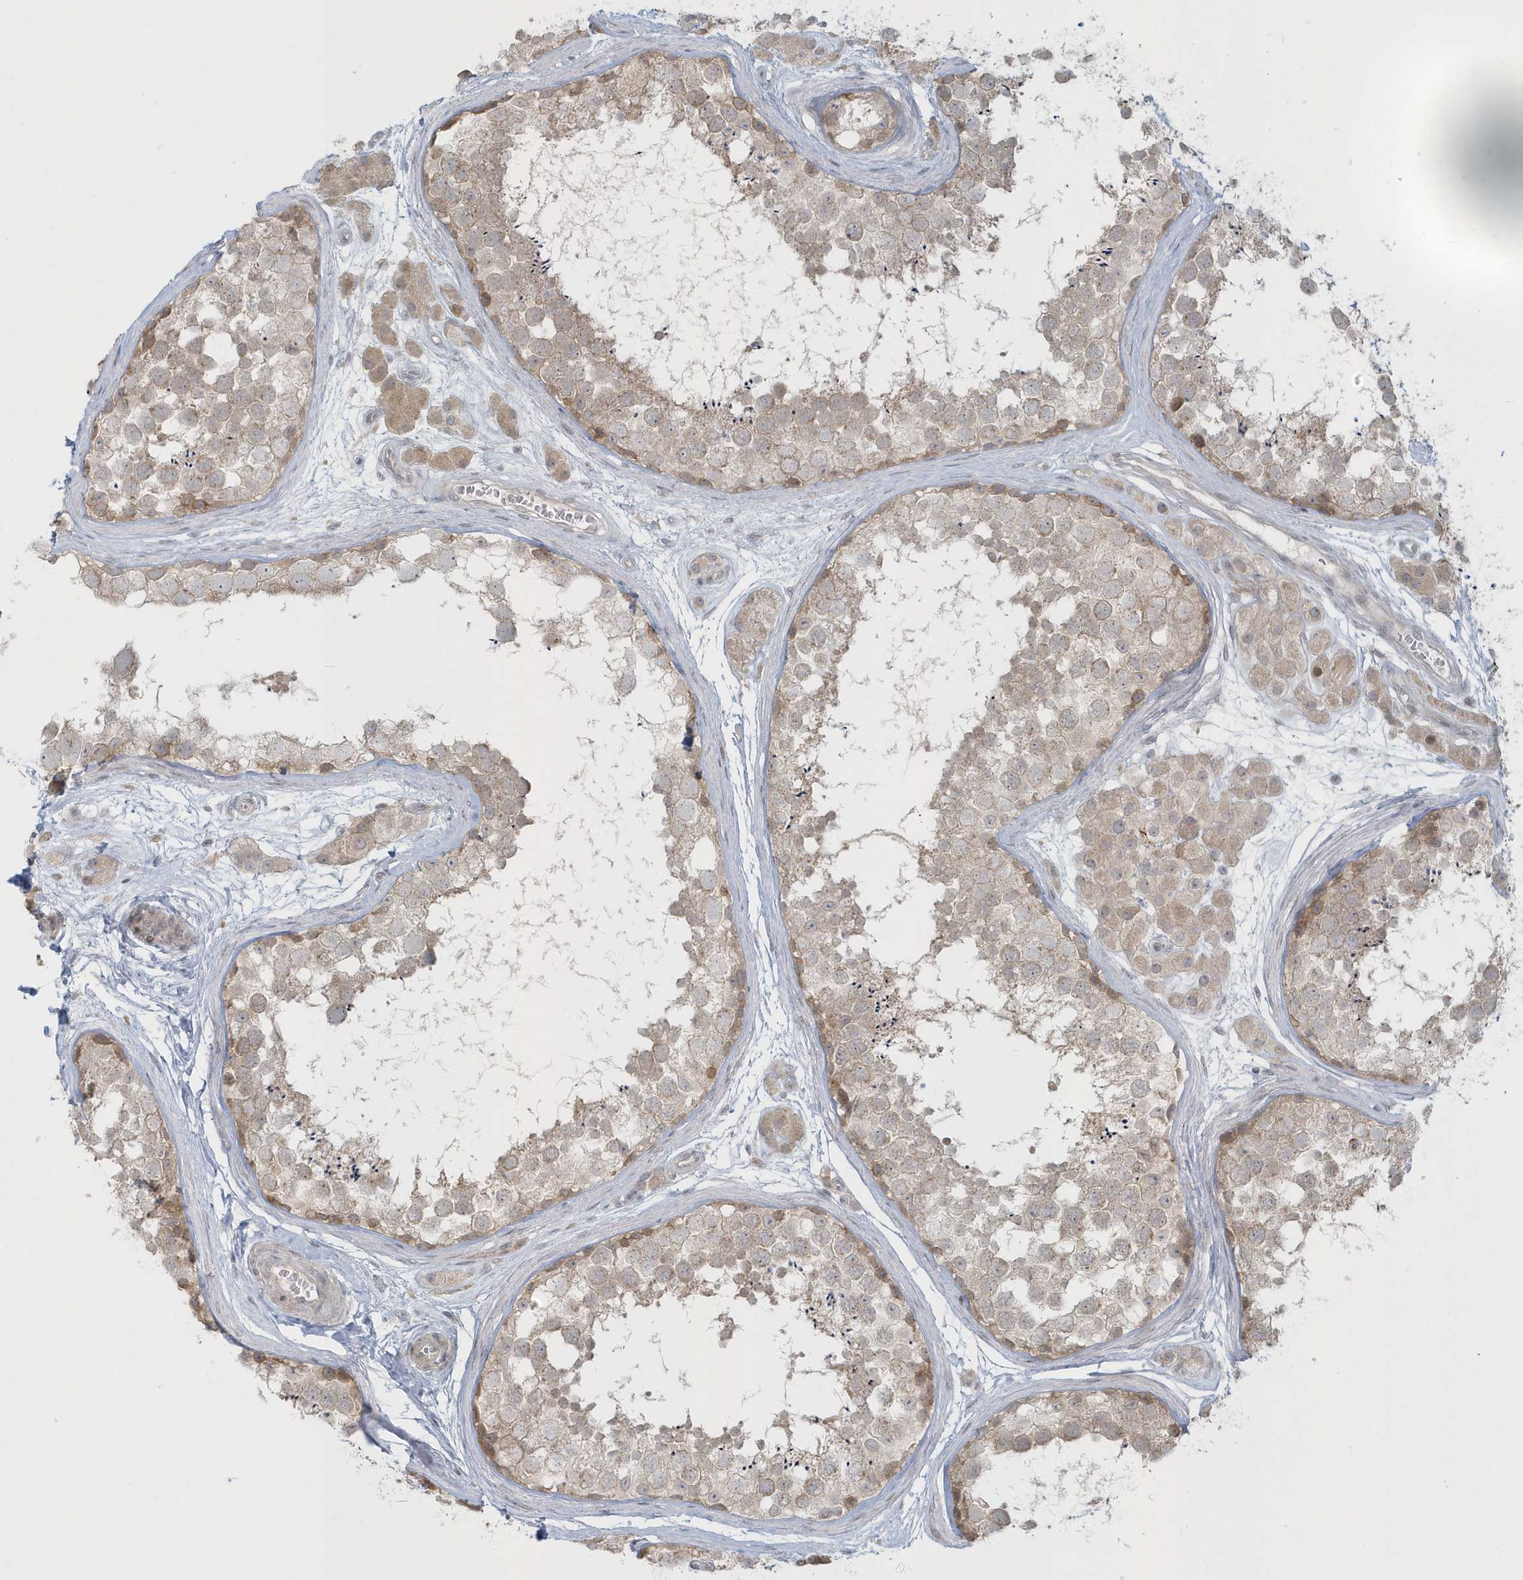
{"staining": {"intensity": "moderate", "quantity": "<25%", "location": "cytoplasmic/membranous"}, "tissue": "testis", "cell_type": "Cells in seminiferous ducts", "image_type": "normal", "snomed": [{"axis": "morphology", "description": "Normal tissue, NOS"}, {"axis": "topography", "description": "Testis"}], "caption": "Immunohistochemical staining of unremarkable human testis demonstrates low levels of moderate cytoplasmic/membranous expression in approximately <25% of cells in seminiferous ducts.", "gene": "BLTP3A", "patient": {"sex": "male", "age": 56}}